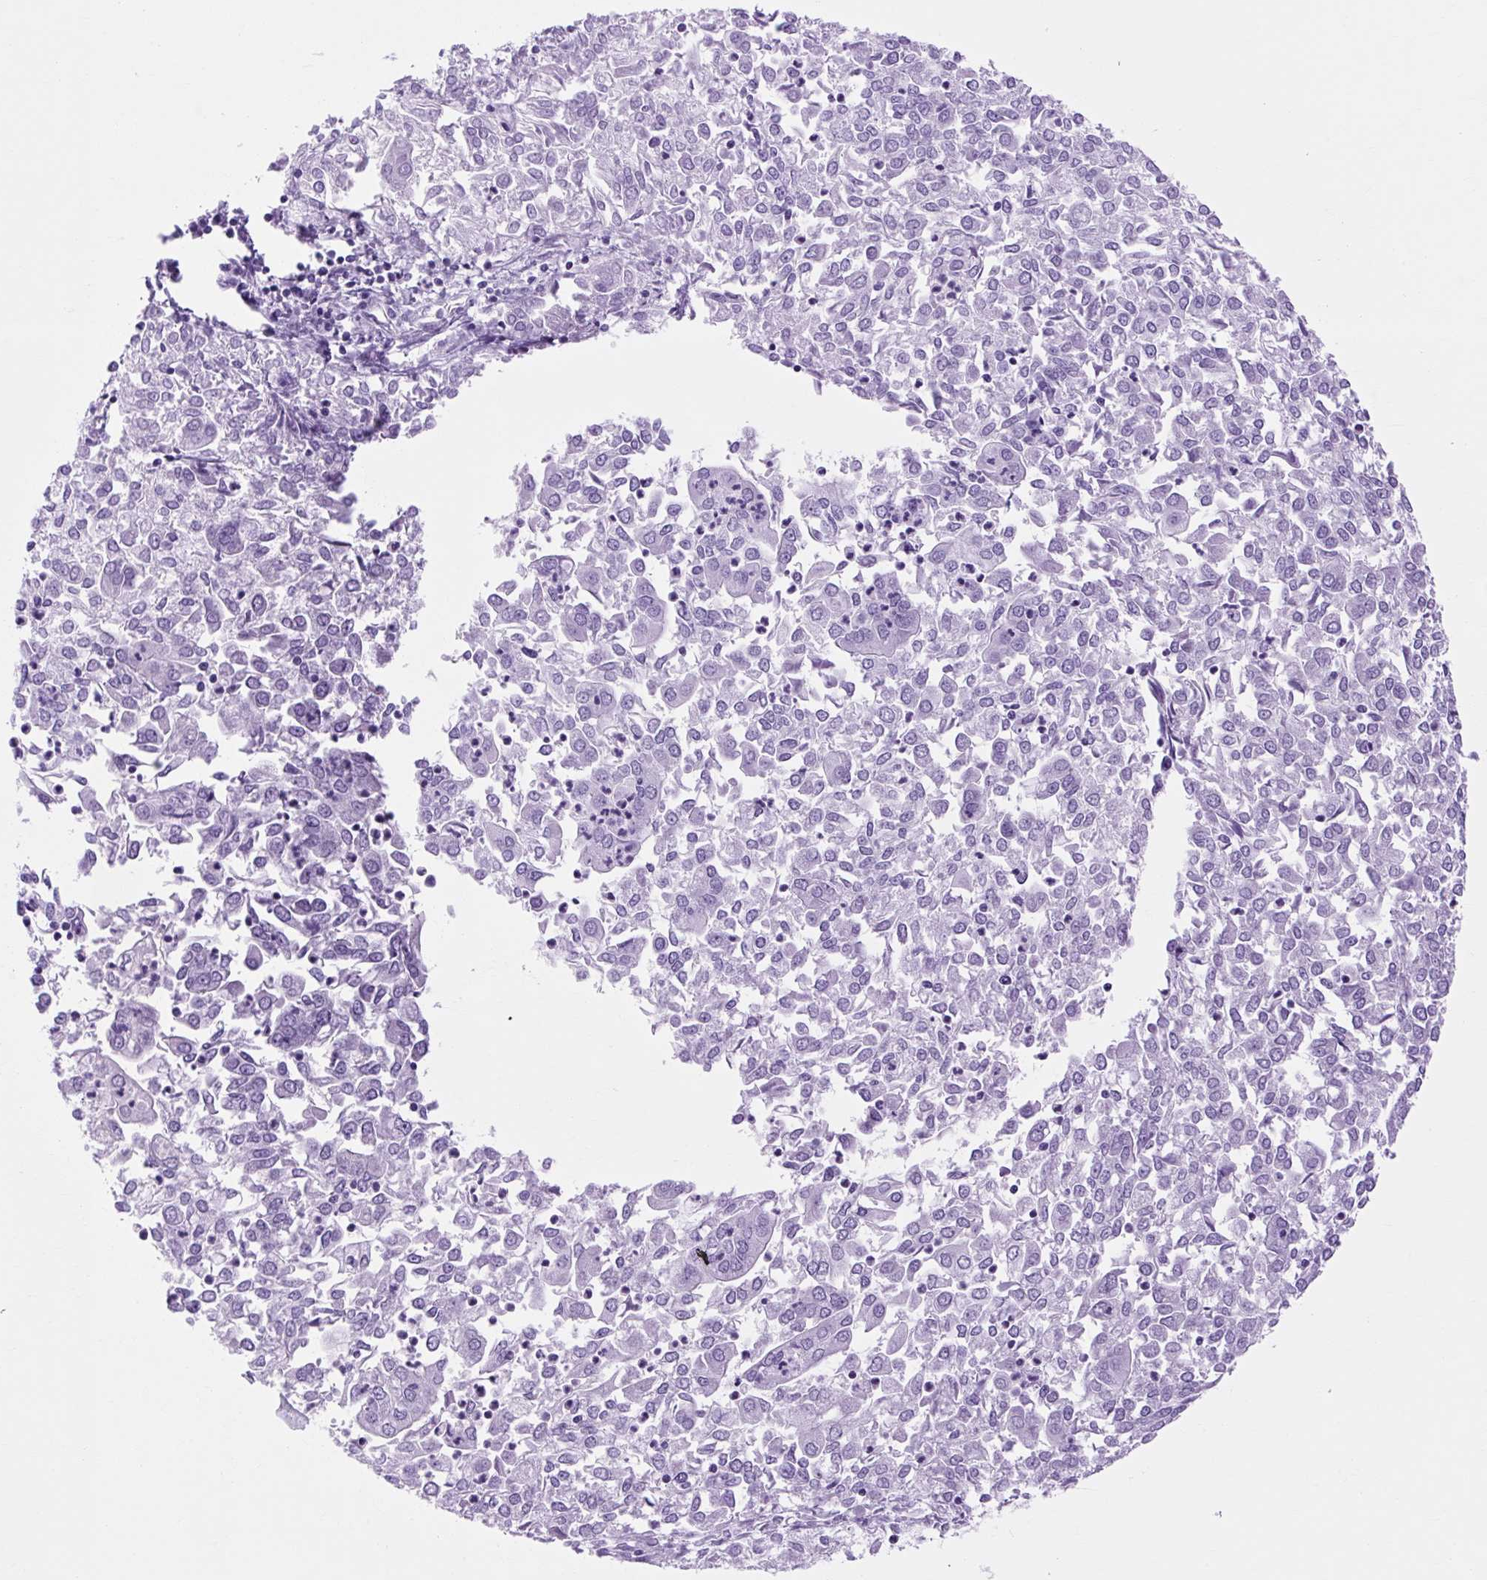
{"staining": {"intensity": "negative", "quantity": "none", "location": "none"}, "tissue": "endometrial cancer", "cell_type": "Tumor cells", "image_type": "cancer", "snomed": [{"axis": "morphology", "description": "Adenocarcinoma, NOS"}, {"axis": "topography", "description": "Endometrium"}], "caption": "This photomicrograph is of endometrial adenocarcinoma stained with immunohistochemistry (IHC) to label a protein in brown with the nuclei are counter-stained blue. There is no staining in tumor cells.", "gene": "OOEP", "patient": {"sex": "female", "age": 57}}